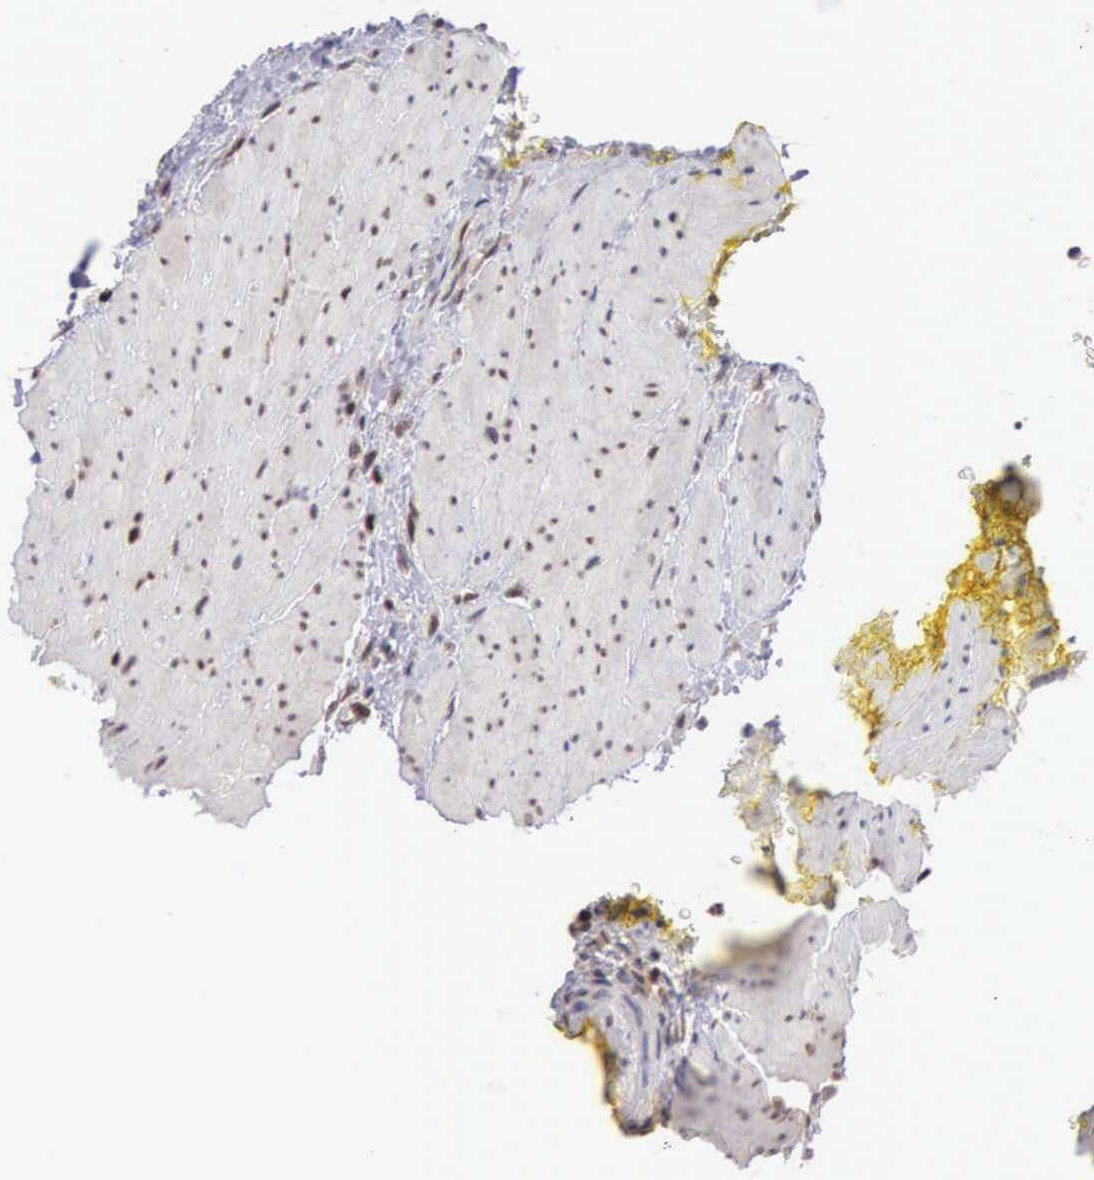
{"staining": {"intensity": "moderate", "quantity": ">75%", "location": "cytoplasmic/membranous,nuclear"}, "tissue": "colorectal cancer", "cell_type": "Tumor cells", "image_type": "cancer", "snomed": [{"axis": "morphology", "description": "Adenocarcinoma, NOS"}, {"axis": "topography", "description": "Rectum"}], "caption": "Adenocarcinoma (colorectal) stained with a brown dye shows moderate cytoplasmic/membranous and nuclear positive staining in approximately >75% of tumor cells.", "gene": "GRK3", "patient": {"sex": "female", "age": 65}}